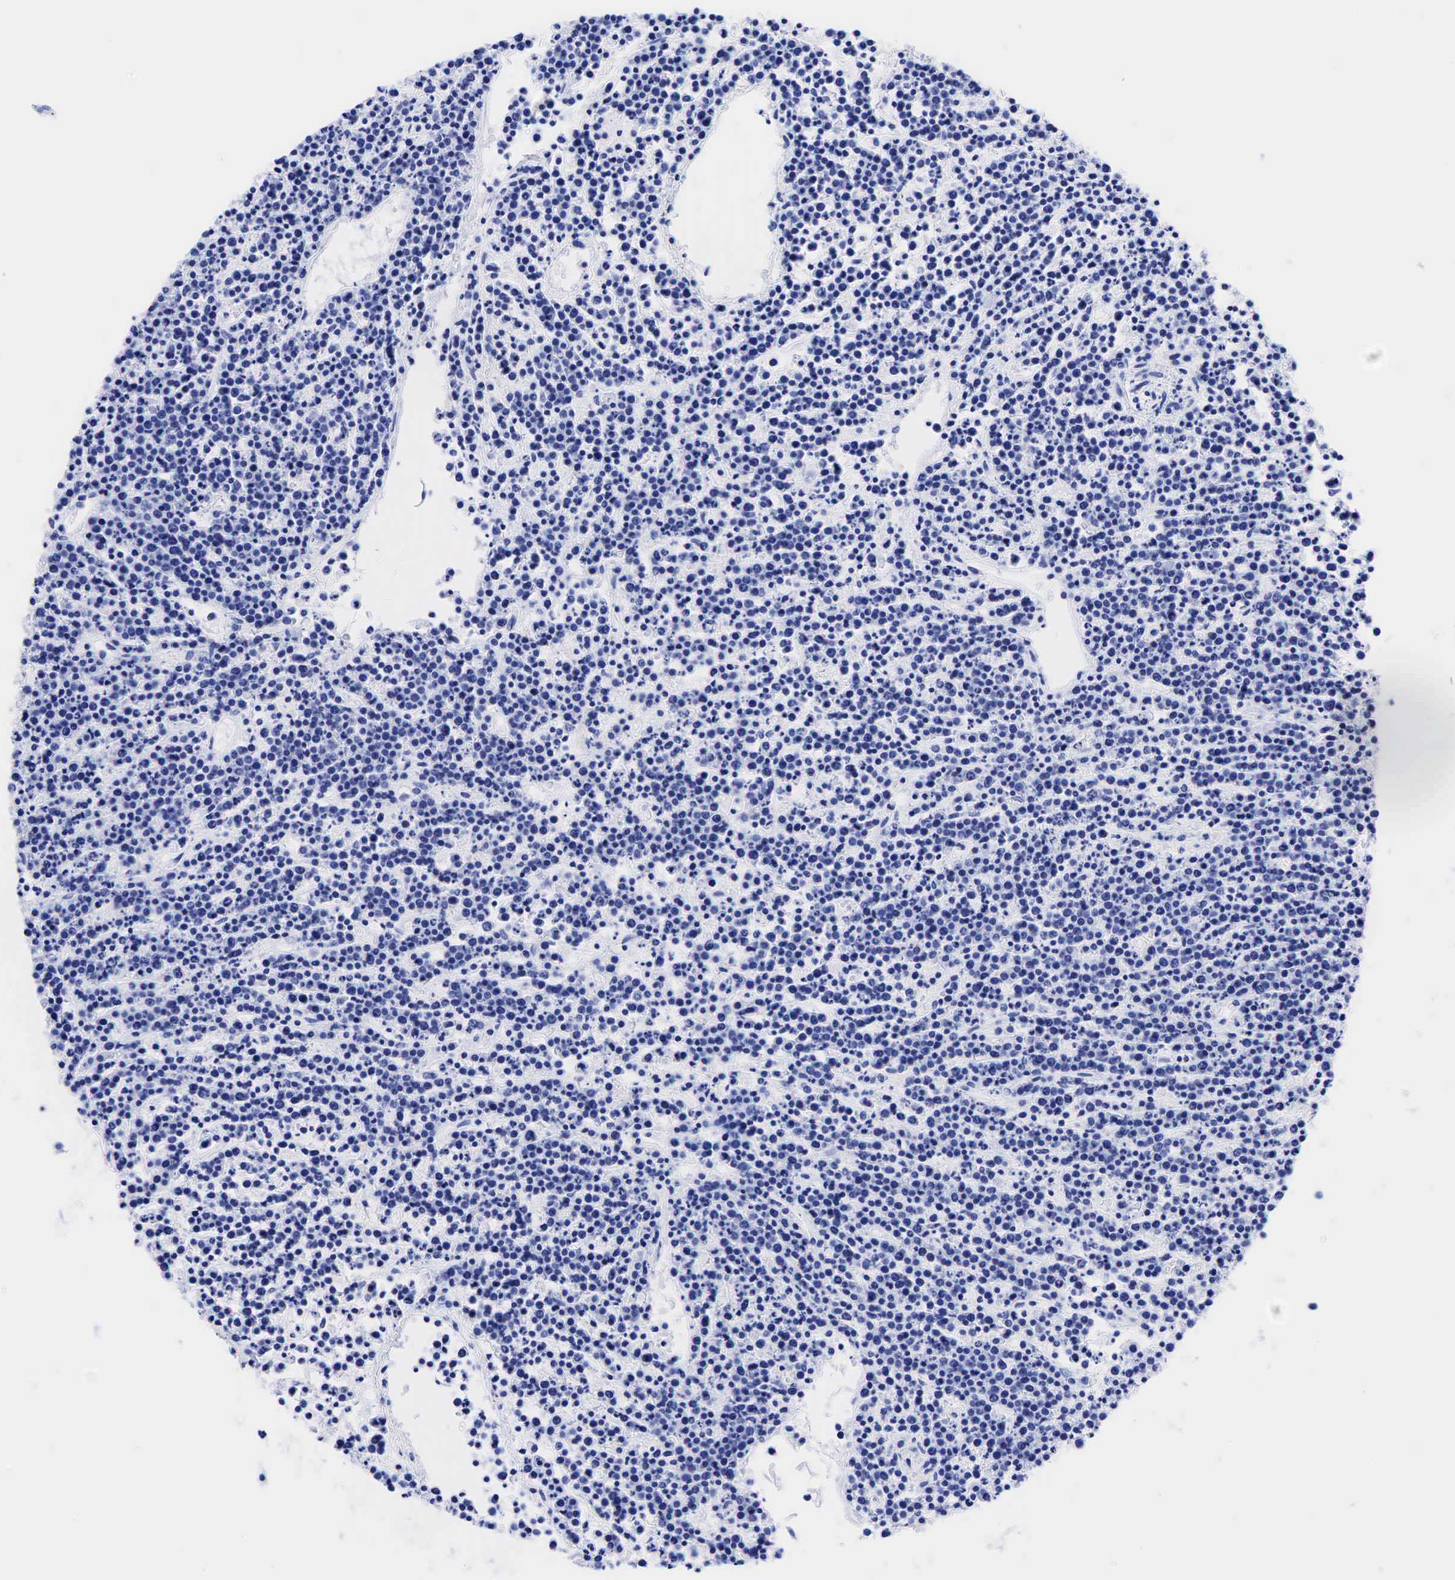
{"staining": {"intensity": "negative", "quantity": "none", "location": "none"}, "tissue": "lymphoma", "cell_type": "Tumor cells", "image_type": "cancer", "snomed": [{"axis": "morphology", "description": "Malignant lymphoma, non-Hodgkin's type, High grade"}, {"axis": "topography", "description": "Ovary"}], "caption": "This photomicrograph is of lymphoma stained with IHC to label a protein in brown with the nuclei are counter-stained blue. There is no staining in tumor cells.", "gene": "CEACAM5", "patient": {"sex": "female", "age": 56}}